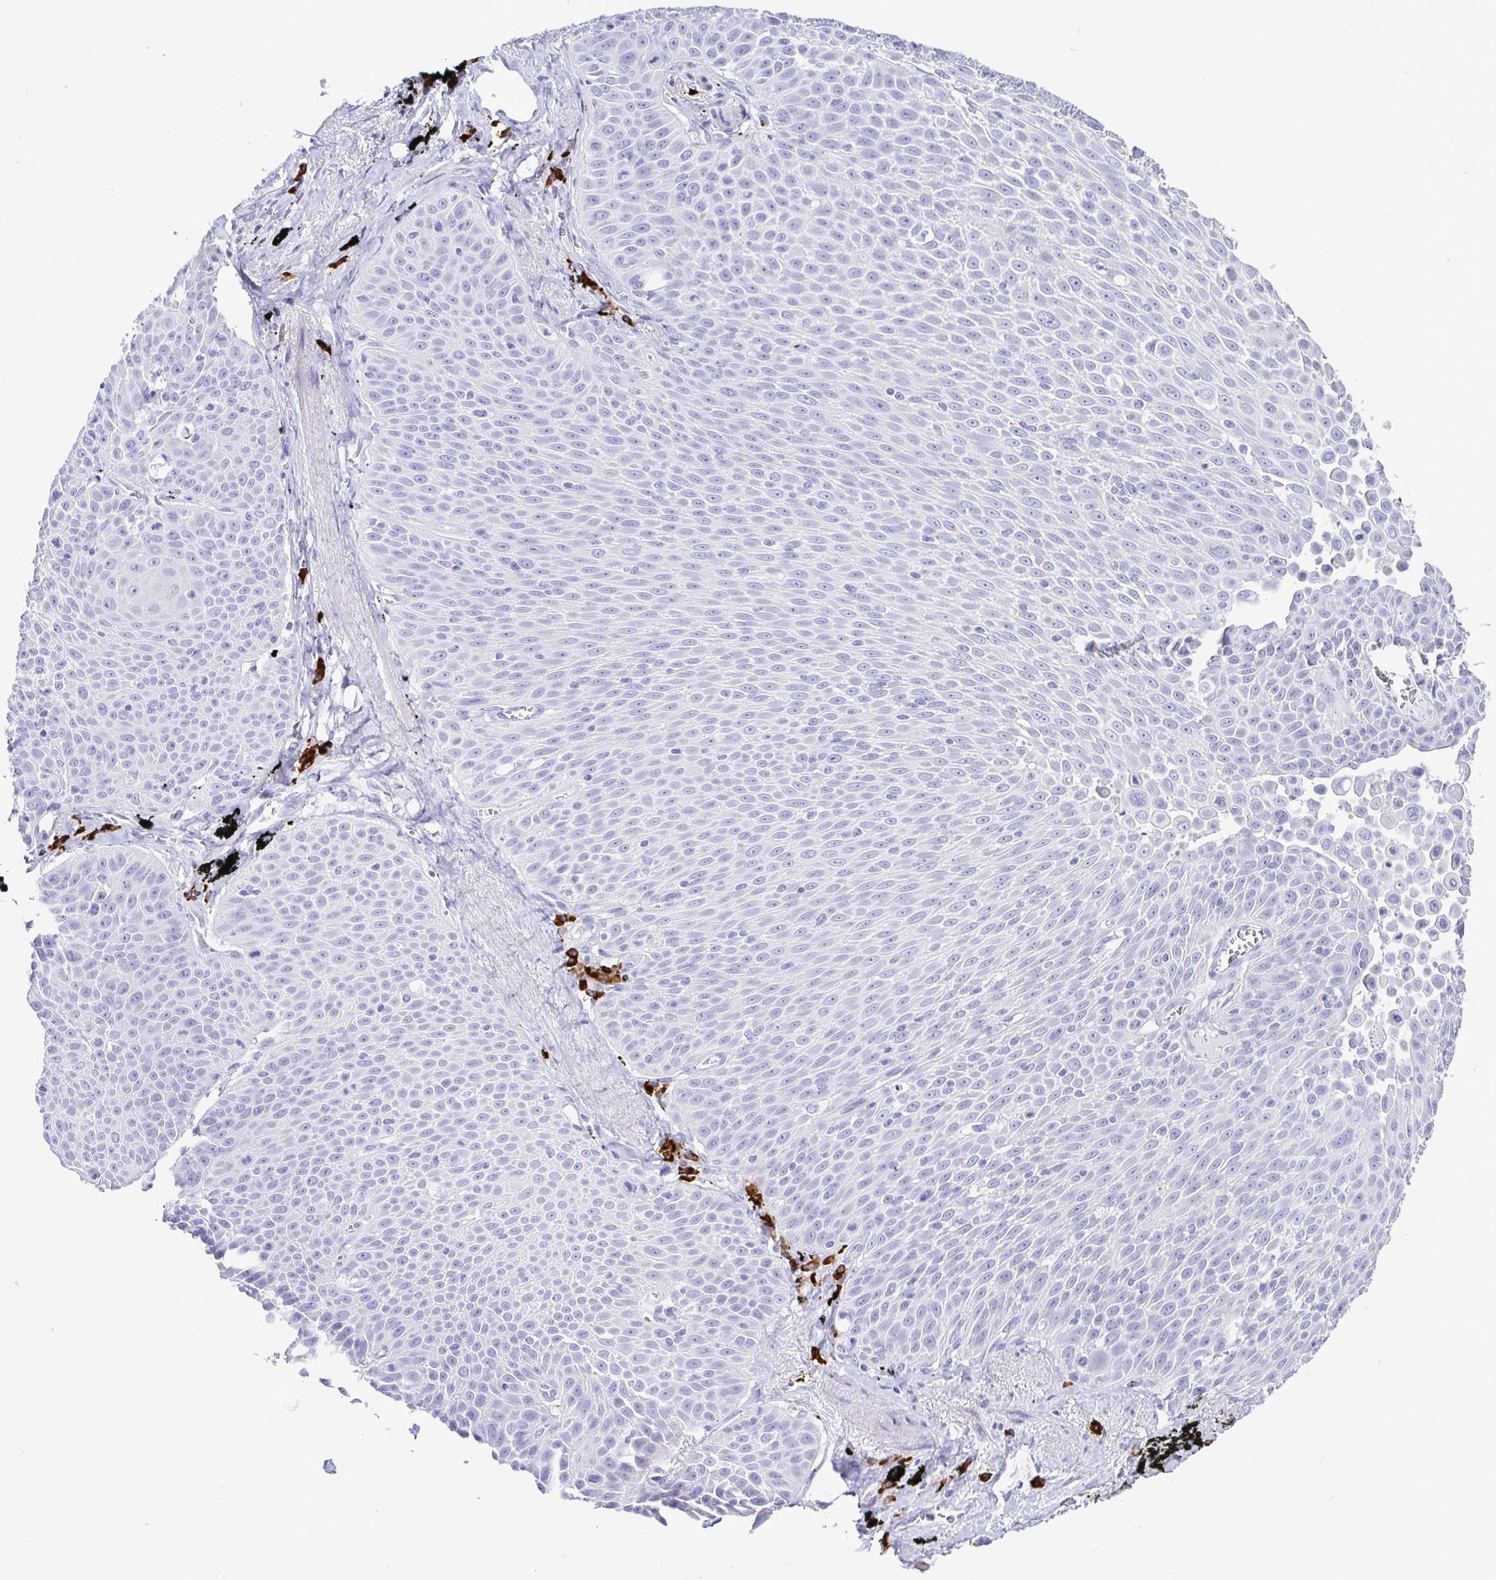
{"staining": {"intensity": "negative", "quantity": "none", "location": "none"}, "tissue": "lung cancer", "cell_type": "Tumor cells", "image_type": "cancer", "snomed": [{"axis": "morphology", "description": "Squamous cell carcinoma, NOS"}, {"axis": "morphology", "description": "Squamous cell carcinoma, metastatic, NOS"}, {"axis": "topography", "description": "Lymph node"}, {"axis": "topography", "description": "Lung"}], "caption": "High magnification brightfield microscopy of metastatic squamous cell carcinoma (lung) stained with DAB (3,3'-diaminobenzidine) (brown) and counterstained with hematoxylin (blue): tumor cells show no significant positivity.", "gene": "CCDC62", "patient": {"sex": "female", "age": 62}}